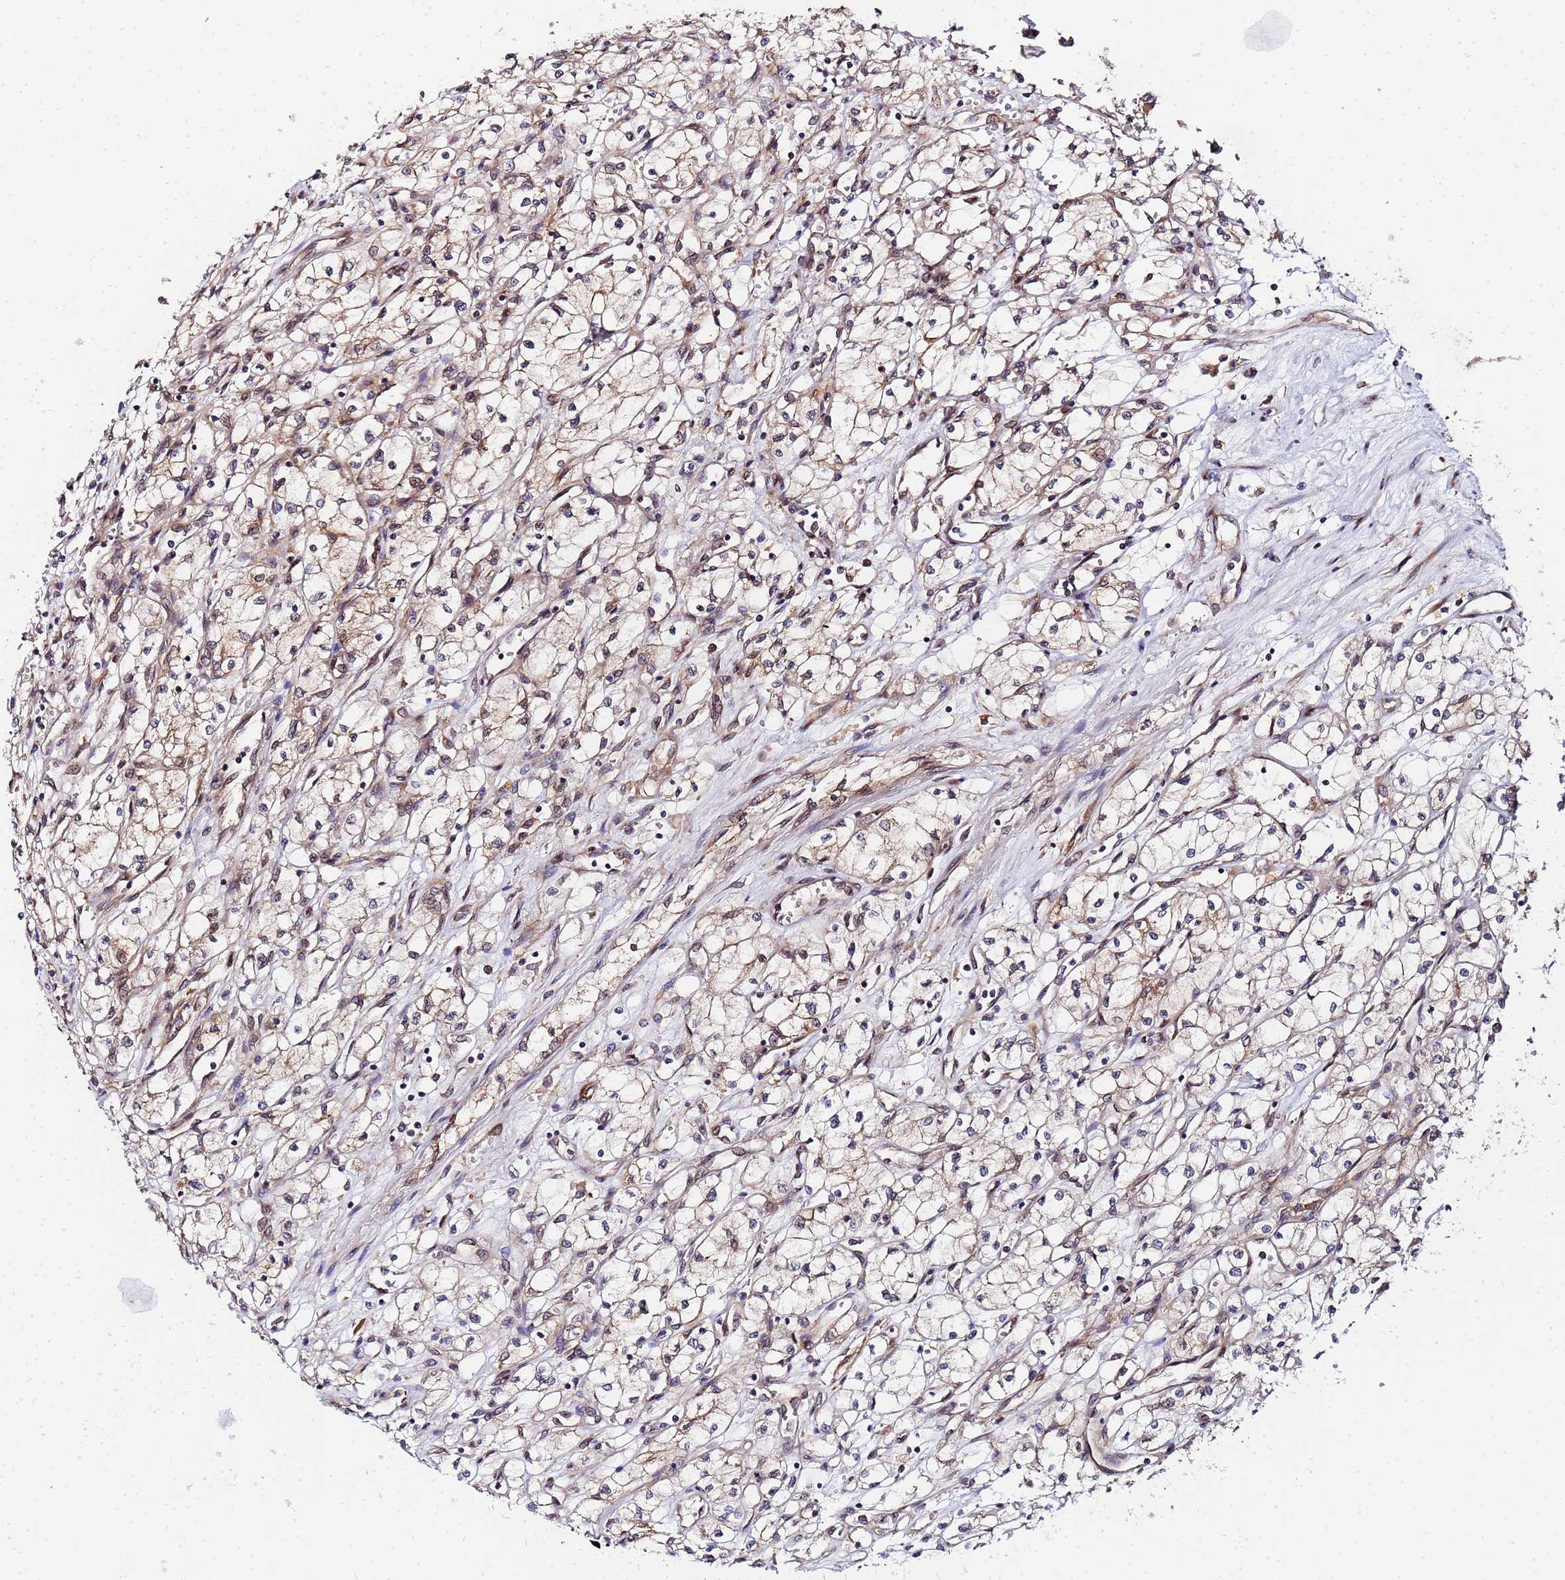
{"staining": {"intensity": "weak", "quantity": ">75%", "location": "cytoplasmic/membranous"}, "tissue": "renal cancer", "cell_type": "Tumor cells", "image_type": "cancer", "snomed": [{"axis": "morphology", "description": "Adenocarcinoma, NOS"}, {"axis": "topography", "description": "Kidney"}], "caption": "Protein staining of renal adenocarcinoma tissue demonstrates weak cytoplasmic/membranous positivity in approximately >75% of tumor cells.", "gene": "UNC93B1", "patient": {"sex": "male", "age": 59}}